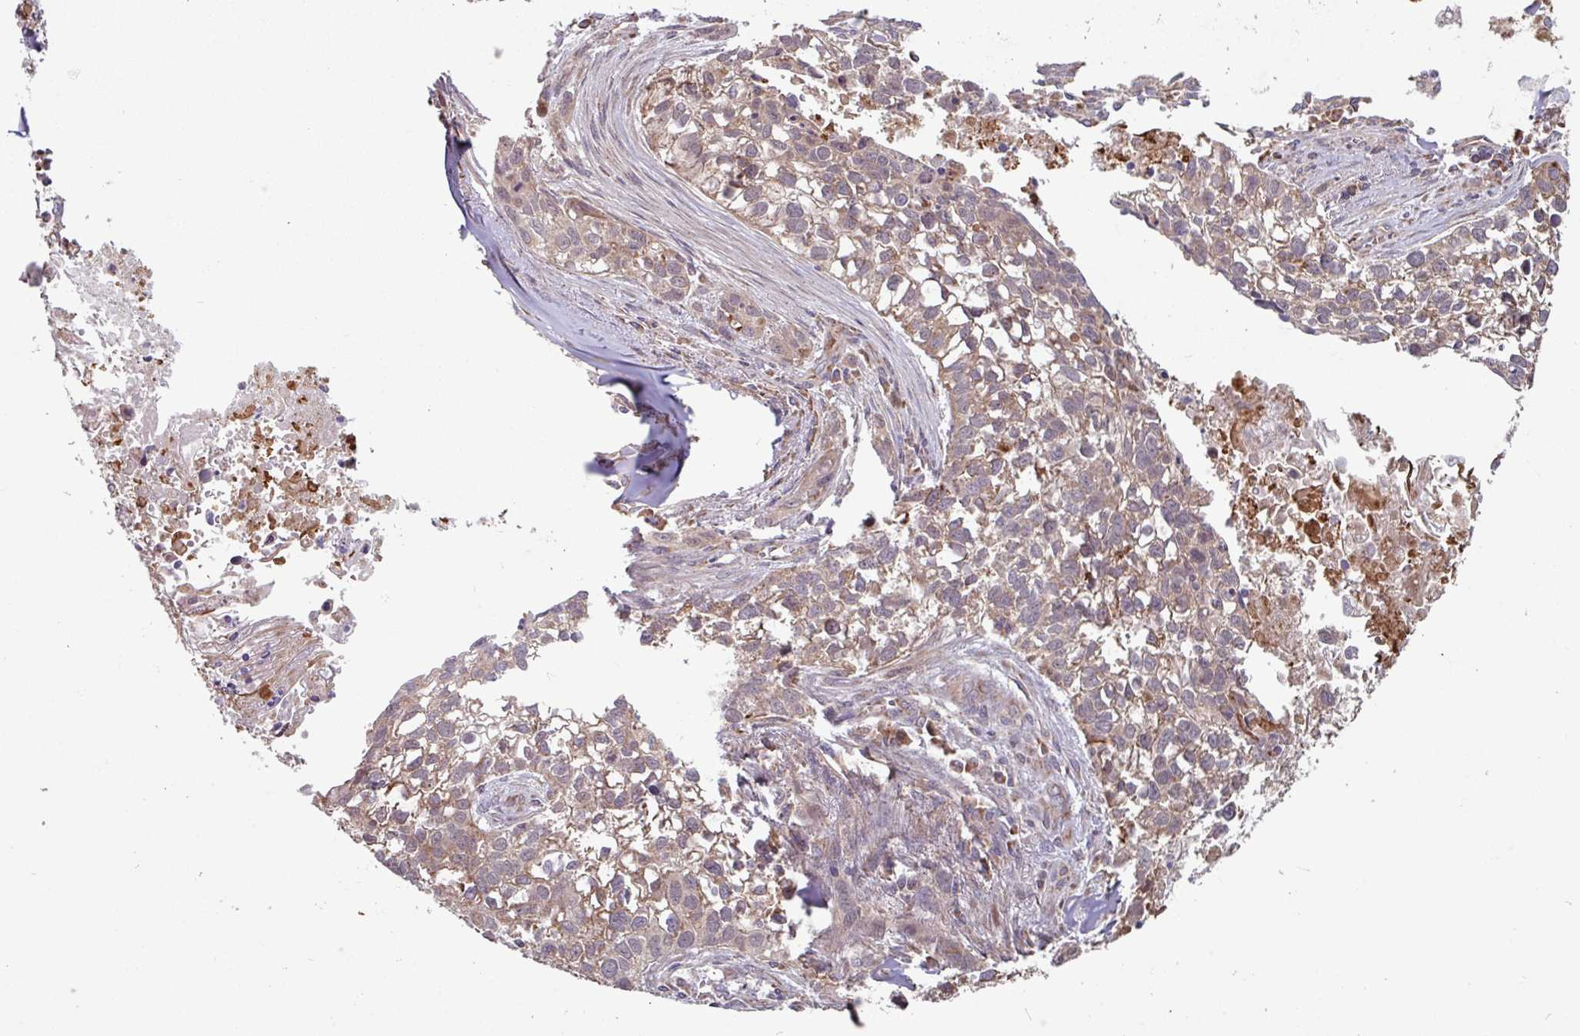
{"staining": {"intensity": "weak", "quantity": "25%-75%", "location": "cytoplasmic/membranous"}, "tissue": "lung cancer", "cell_type": "Tumor cells", "image_type": "cancer", "snomed": [{"axis": "morphology", "description": "Squamous cell carcinoma, NOS"}, {"axis": "topography", "description": "Lung"}], "caption": "The immunohistochemical stain shows weak cytoplasmic/membranous expression in tumor cells of squamous cell carcinoma (lung) tissue.", "gene": "COX7C", "patient": {"sex": "male", "age": 74}}